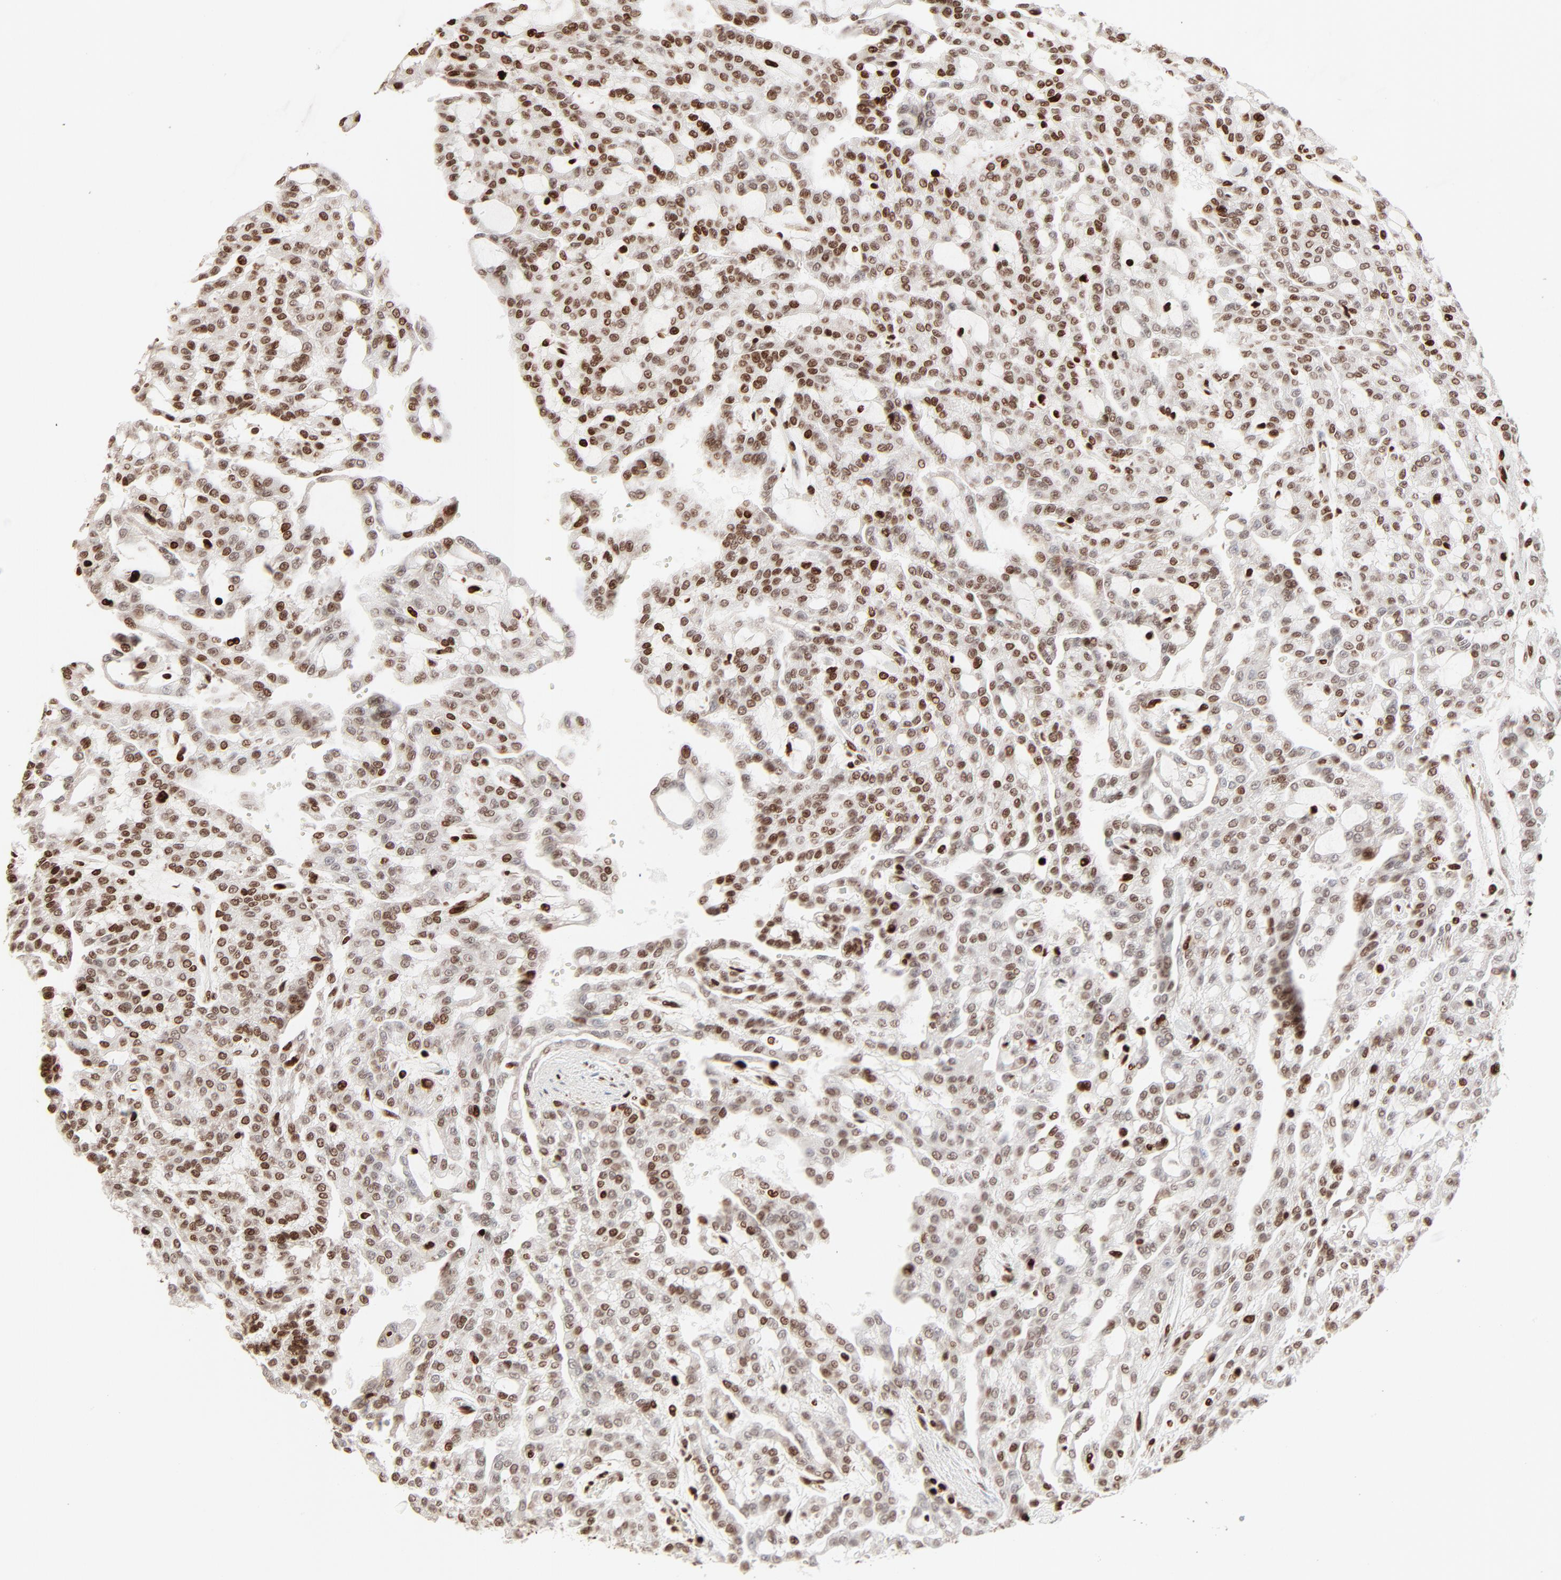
{"staining": {"intensity": "moderate", "quantity": ">75%", "location": "nuclear"}, "tissue": "renal cancer", "cell_type": "Tumor cells", "image_type": "cancer", "snomed": [{"axis": "morphology", "description": "Adenocarcinoma, NOS"}, {"axis": "topography", "description": "Kidney"}], "caption": "Moderate nuclear positivity for a protein is identified in about >75% of tumor cells of renal cancer (adenocarcinoma) using immunohistochemistry.", "gene": "HMGB2", "patient": {"sex": "male", "age": 63}}